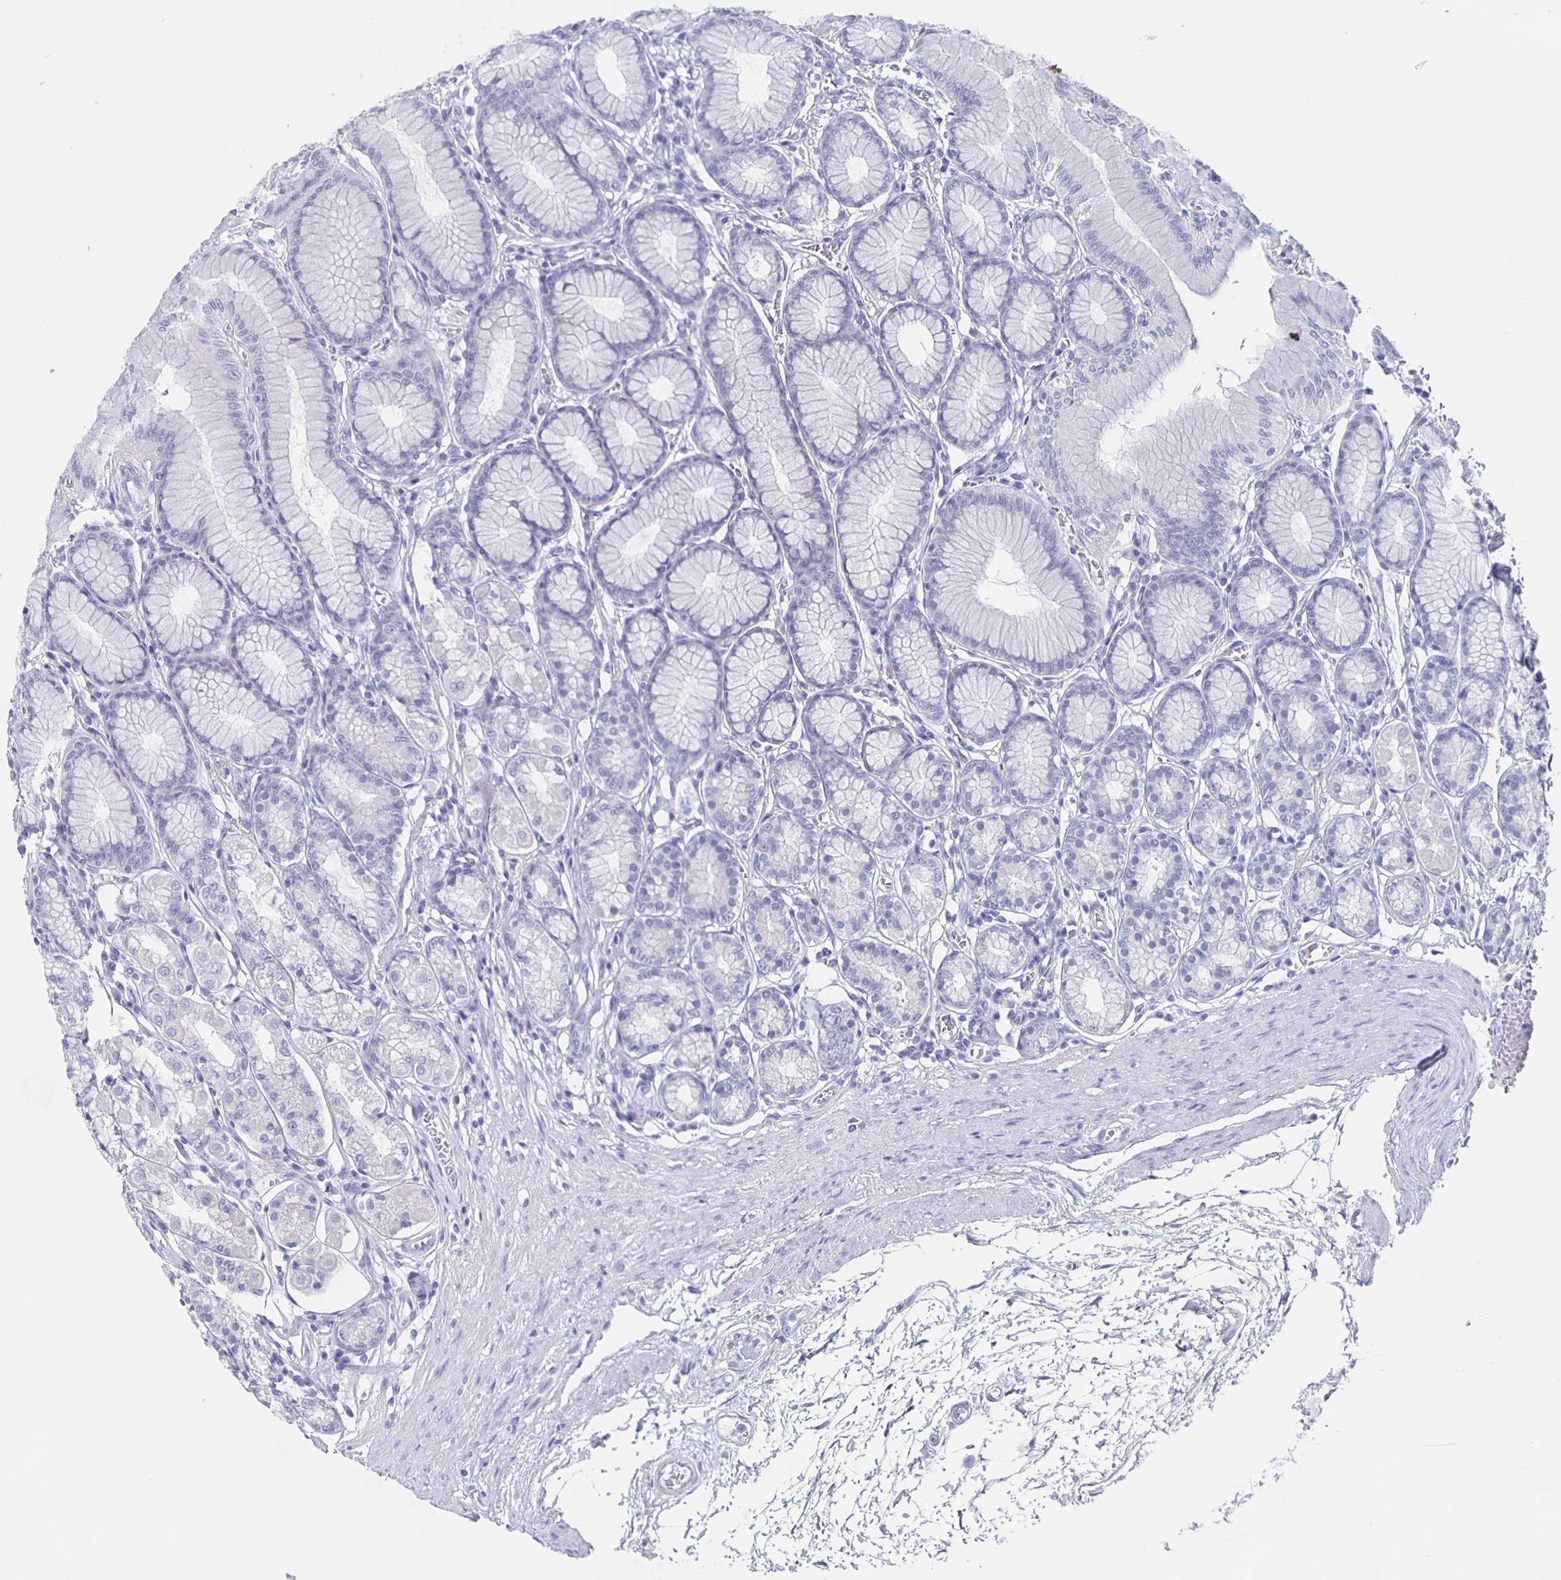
{"staining": {"intensity": "negative", "quantity": "none", "location": "none"}, "tissue": "stomach", "cell_type": "Glandular cells", "image_type": "normal", "snomed": [{"axis": "morphology", "description": "Normal tissue, NOS"}, {"axis": "topography", "description": "Stomach"}, {"axis": "topography", "description": "Stomach, lower"}], "caption": "Image shows no protein expression in glandular cells of unremarkable stomach. (Stains: DAB (3,3'-diaminobenzidine) immunohistochemistry (IHC) with hematoxylin counter stain, Microscopy: brightfield microscopy at high magnification).", "gene": "SLC34A2", "patient": {"sex": "male", "age": 76}}